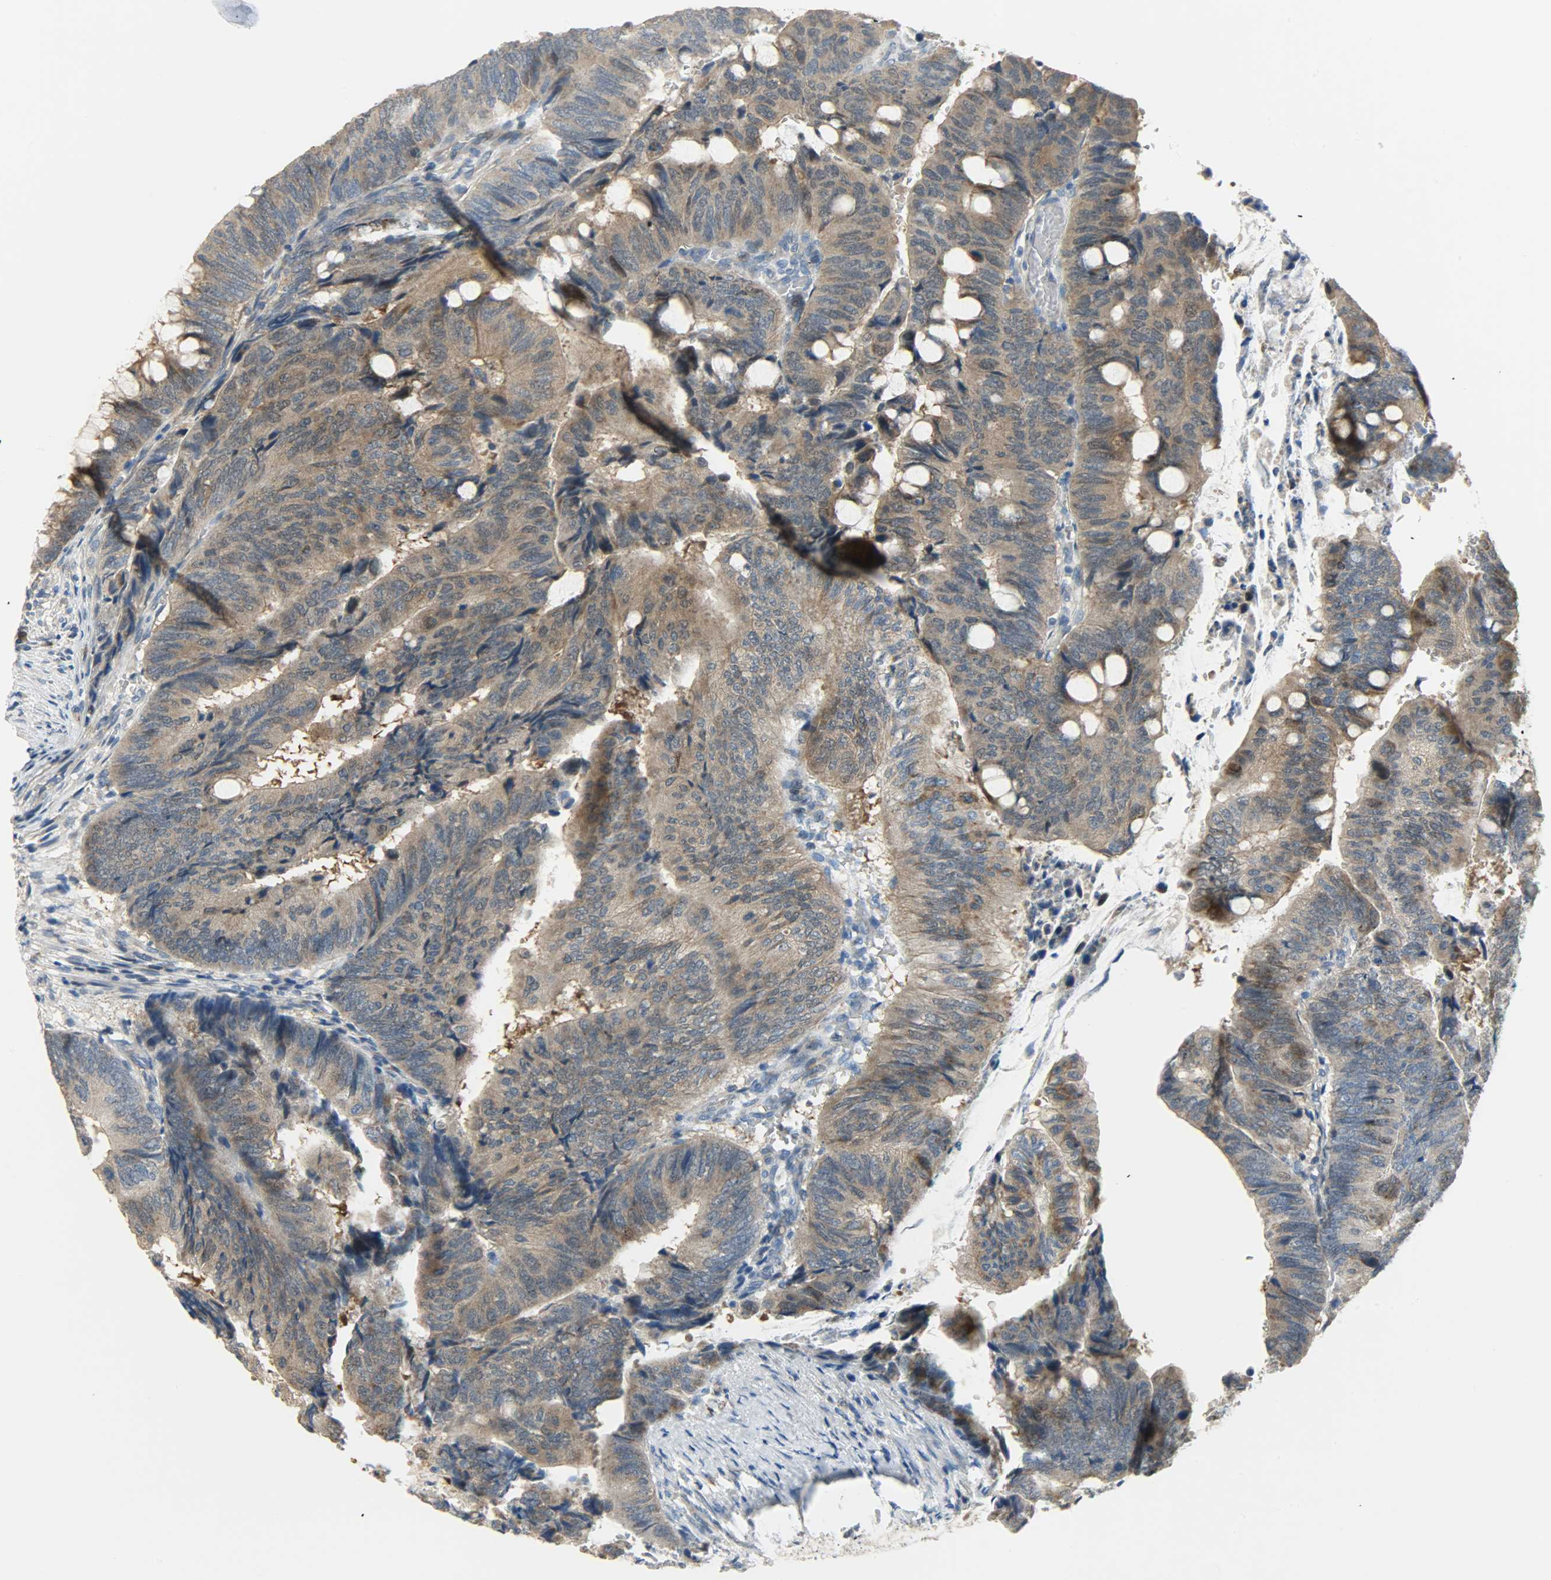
{"staining": {"intensity": "moderate", "quantity": ">75%", "location": "cytoplasmic/membranous"}, "tissue": "colorectal cancer", "cell_type": "Tumor cells", "image_type": "cancer", "snomed": [{"axis": "morphology", "description": "Normal tissue, NOS"}, {"axis": "morphology", "description": "Adenocarcinoma, NOS"}, {"axis": "topography", "description": "Rectum"}, {"axis": "topography", "description": "Peripheral nerve tissue"}], "caption": "Brown immunohistochemical staining in human colorectal cancer (adenocarcinoma) demonstrates moderate cytoplasmic/membranous staining in about >75% of tumor cells. Using DAB (3,3'-diaminobenzidine) (brown) and hematoxylin (blue) stains, captured at high magnification using brightfield microscopy.", "gene": "PPP1R1B", "patient": {"sex": "male", "age": 92}}